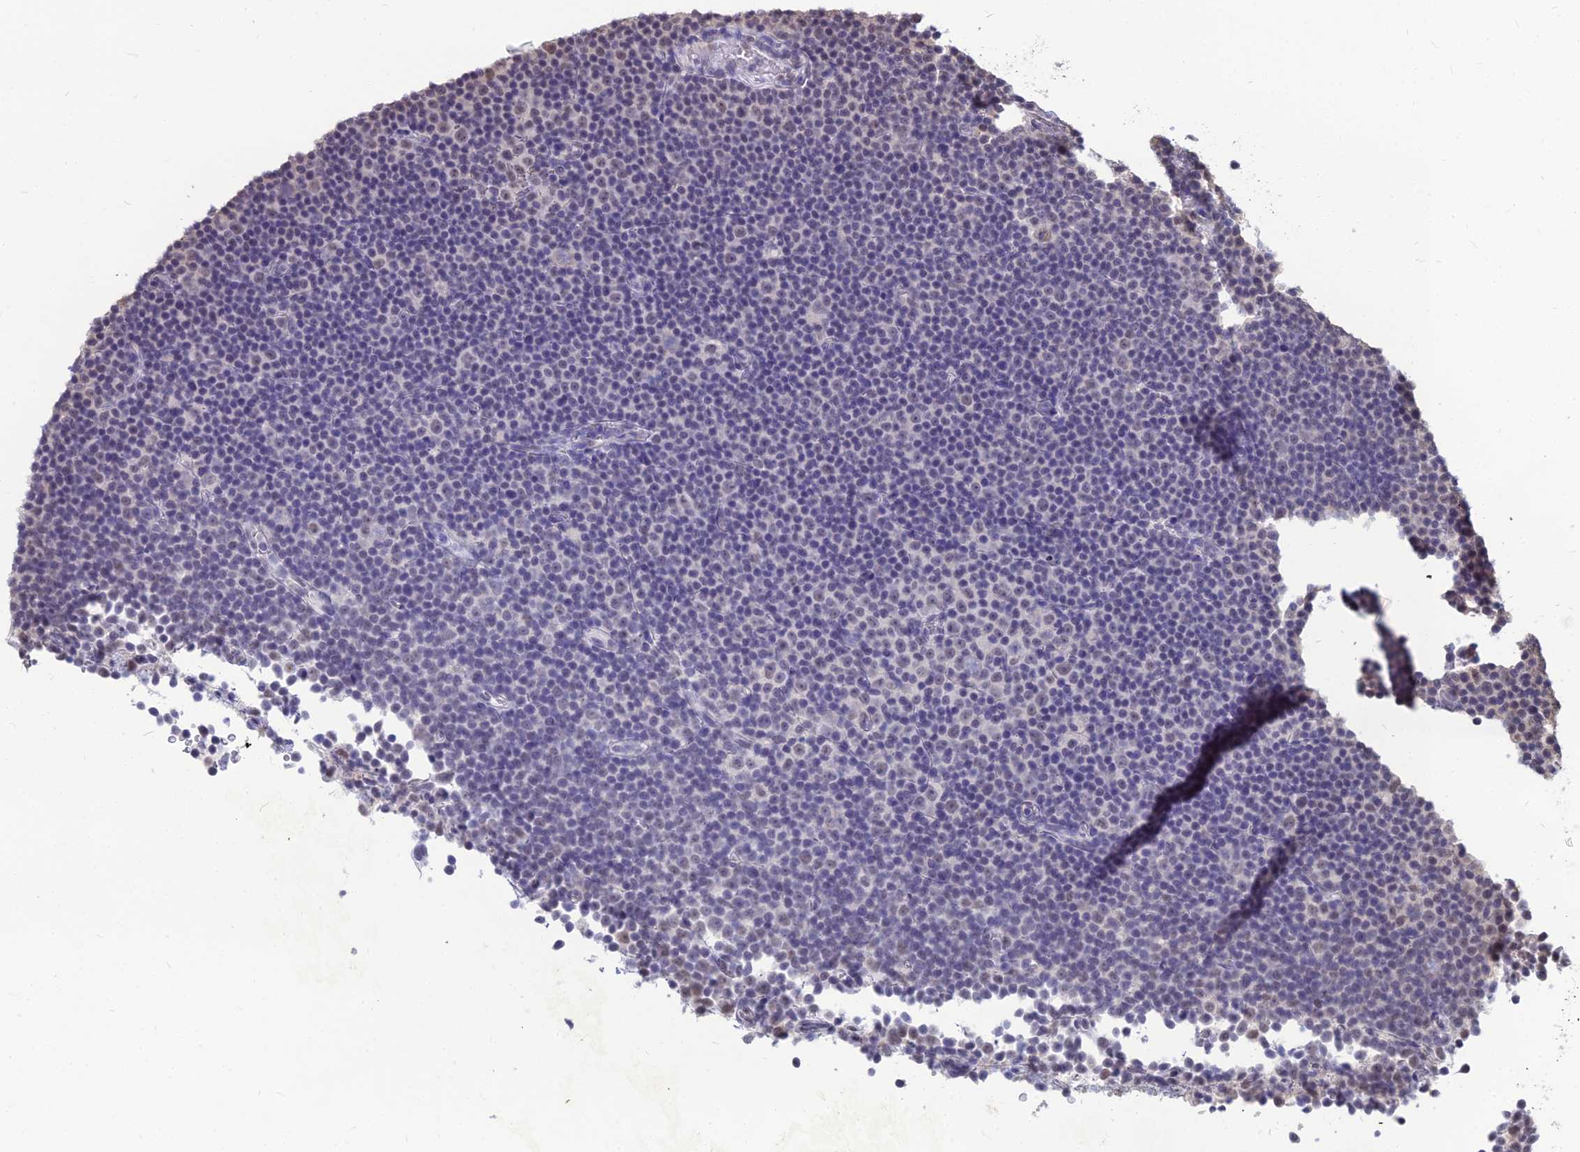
{"staining": {"intensity": "negative", "quantity": "none", "location": "none"}, "tissue": "lymphoma", "cell_type": "Tumor cells", "image_type": "cancer", "snomed": [{"axis": "morphology", "description": "Malignant lymphoma, non-Hodgkin's type, Low grade"}, {"axis": "topography", "description": "Lymph node"}], "caption": "This photomicrograph is of malignant lymphoma, non-Hodgkin's type (low-grade) stained with immunohistochemistry to label a protein in brown with the nuclei are counter-stained blue. There is no positivity in tumor cells. (DAB (3,3'-diaminobenzidine) IHC visualized using brightfield microscopy, high magnification).", "gene": "SRSF7", "patient": {"sex": "female", "age": 67}}